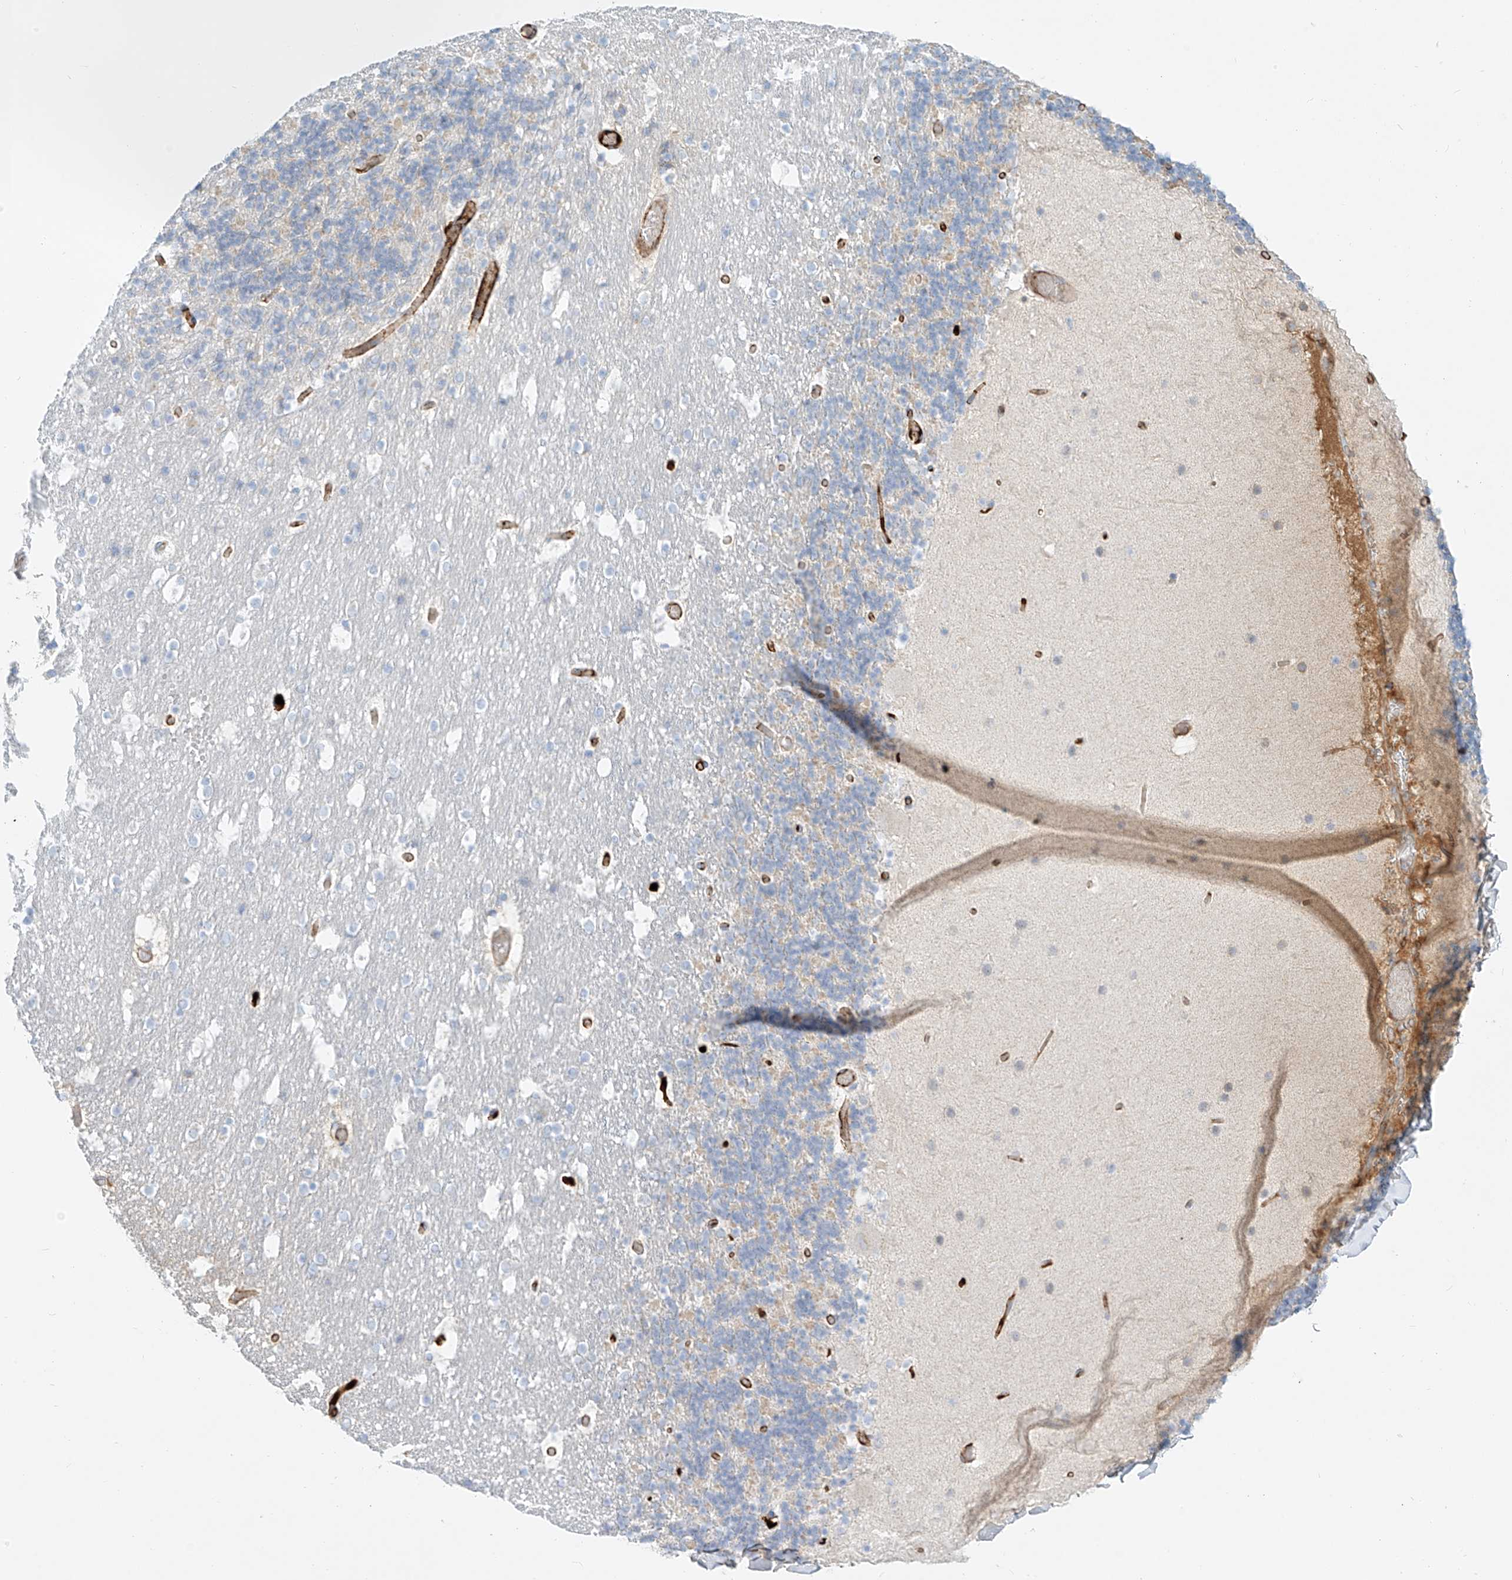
{"staining": {"intensity": "moderate", "quantity": "<25%", "location": "cytoplasmic/membranous,nuclear"}, "tissue": "cerebellum", "cell_type": "Cells in granular layer", "image_type": "normal", "snomed": [{"axis": "morphology", "description": "Normal tissue, NOS"}, {"axis": "topography", "description": "Cerebellum"}], "caption": "Brown immunohistochemical staining in normal cerebellum shows moderate cytoplasmic/membranous,nuclear expression in approximately <25% of cells in granular layer.", "gene": "OCSTAMP", "patient": {"sex": "male", "age": 57}}